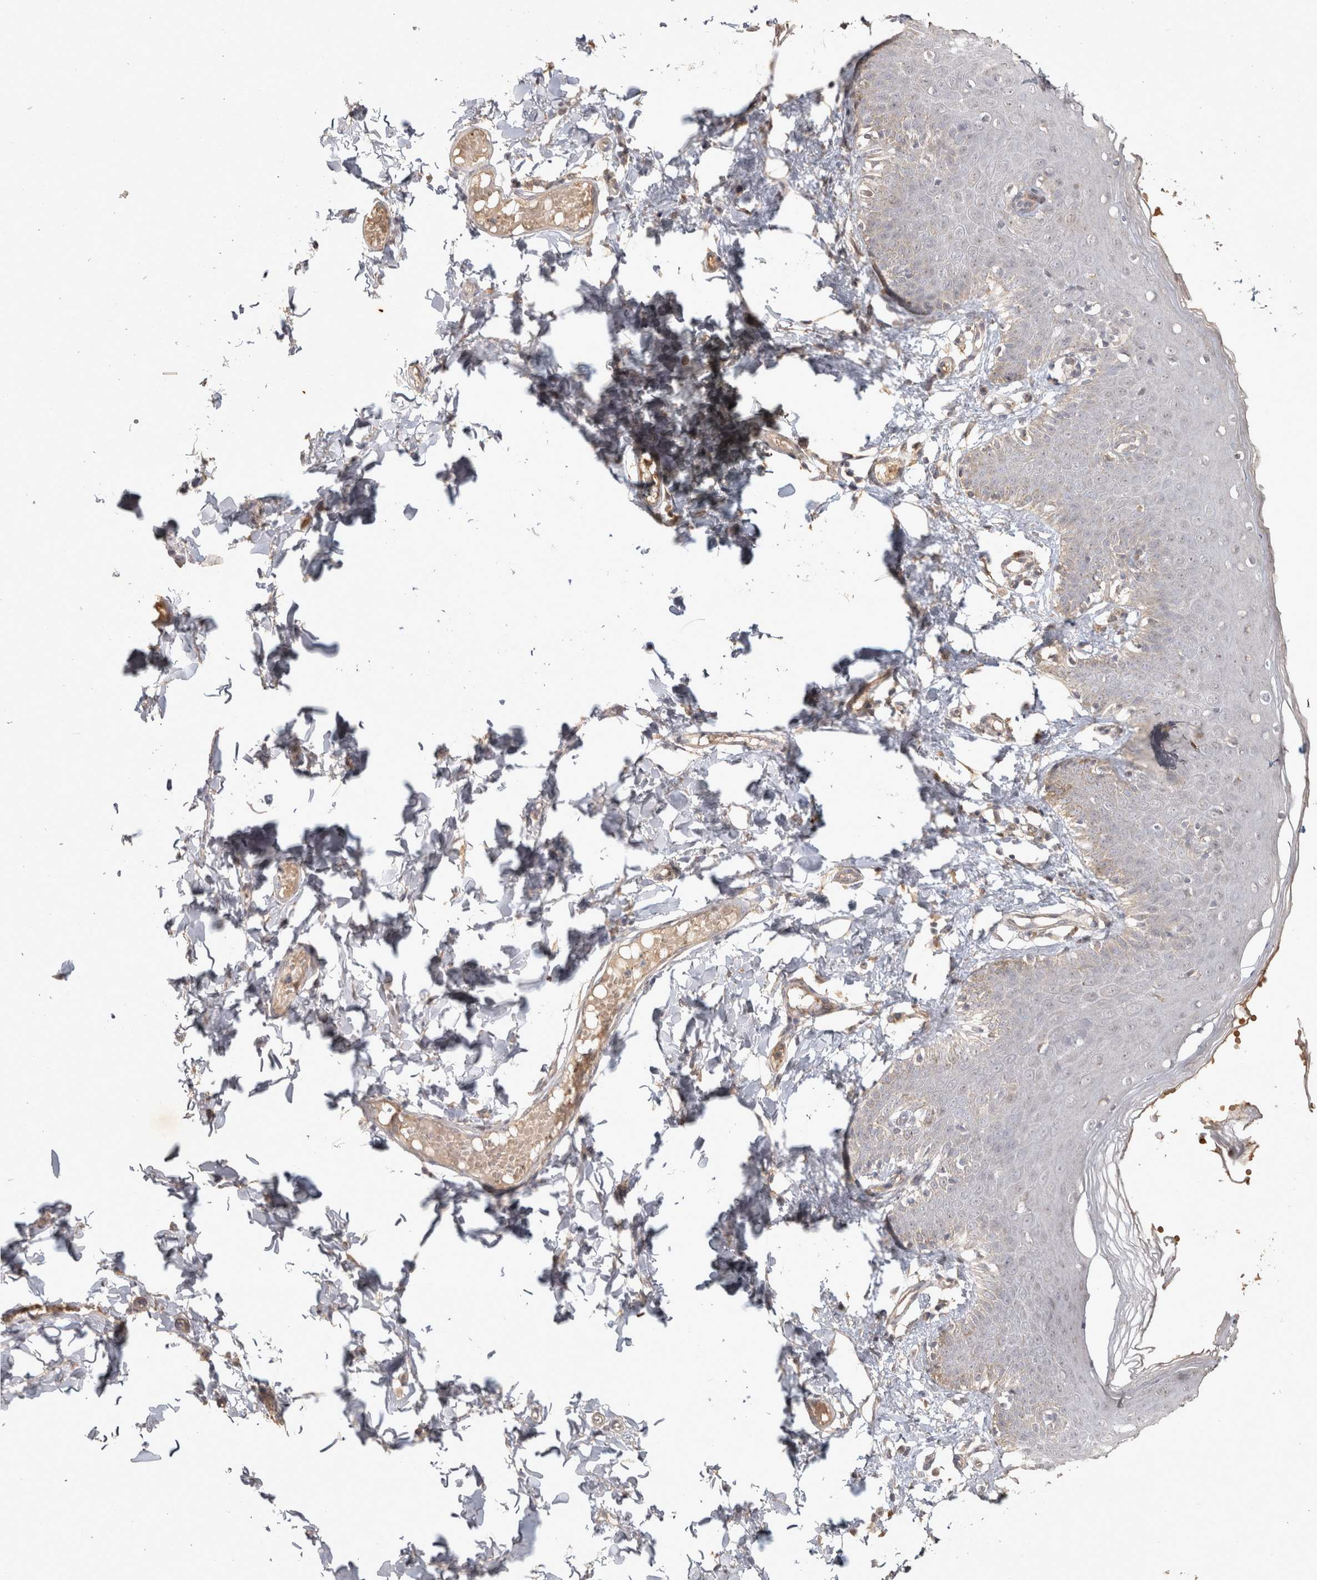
{"staining": {"intensity": "weak", "quantity": "<25%", "location": "cytoplasmic/membranous"}, "tissue": "skin", "cell_type": "Epidermal cells", "image_type": "normal", "snomed": [{"axis": "morphology", "description": "Normal tissue, NOS"}, {"axis": "topography", "description": "Vulva"}], "caption": "DAB immunohistochemical staining of benign human skin demonstrates no significant staining in epidermal cells.", "gene": "OSTN", "patient": {"sex": "female", "age": 66}}